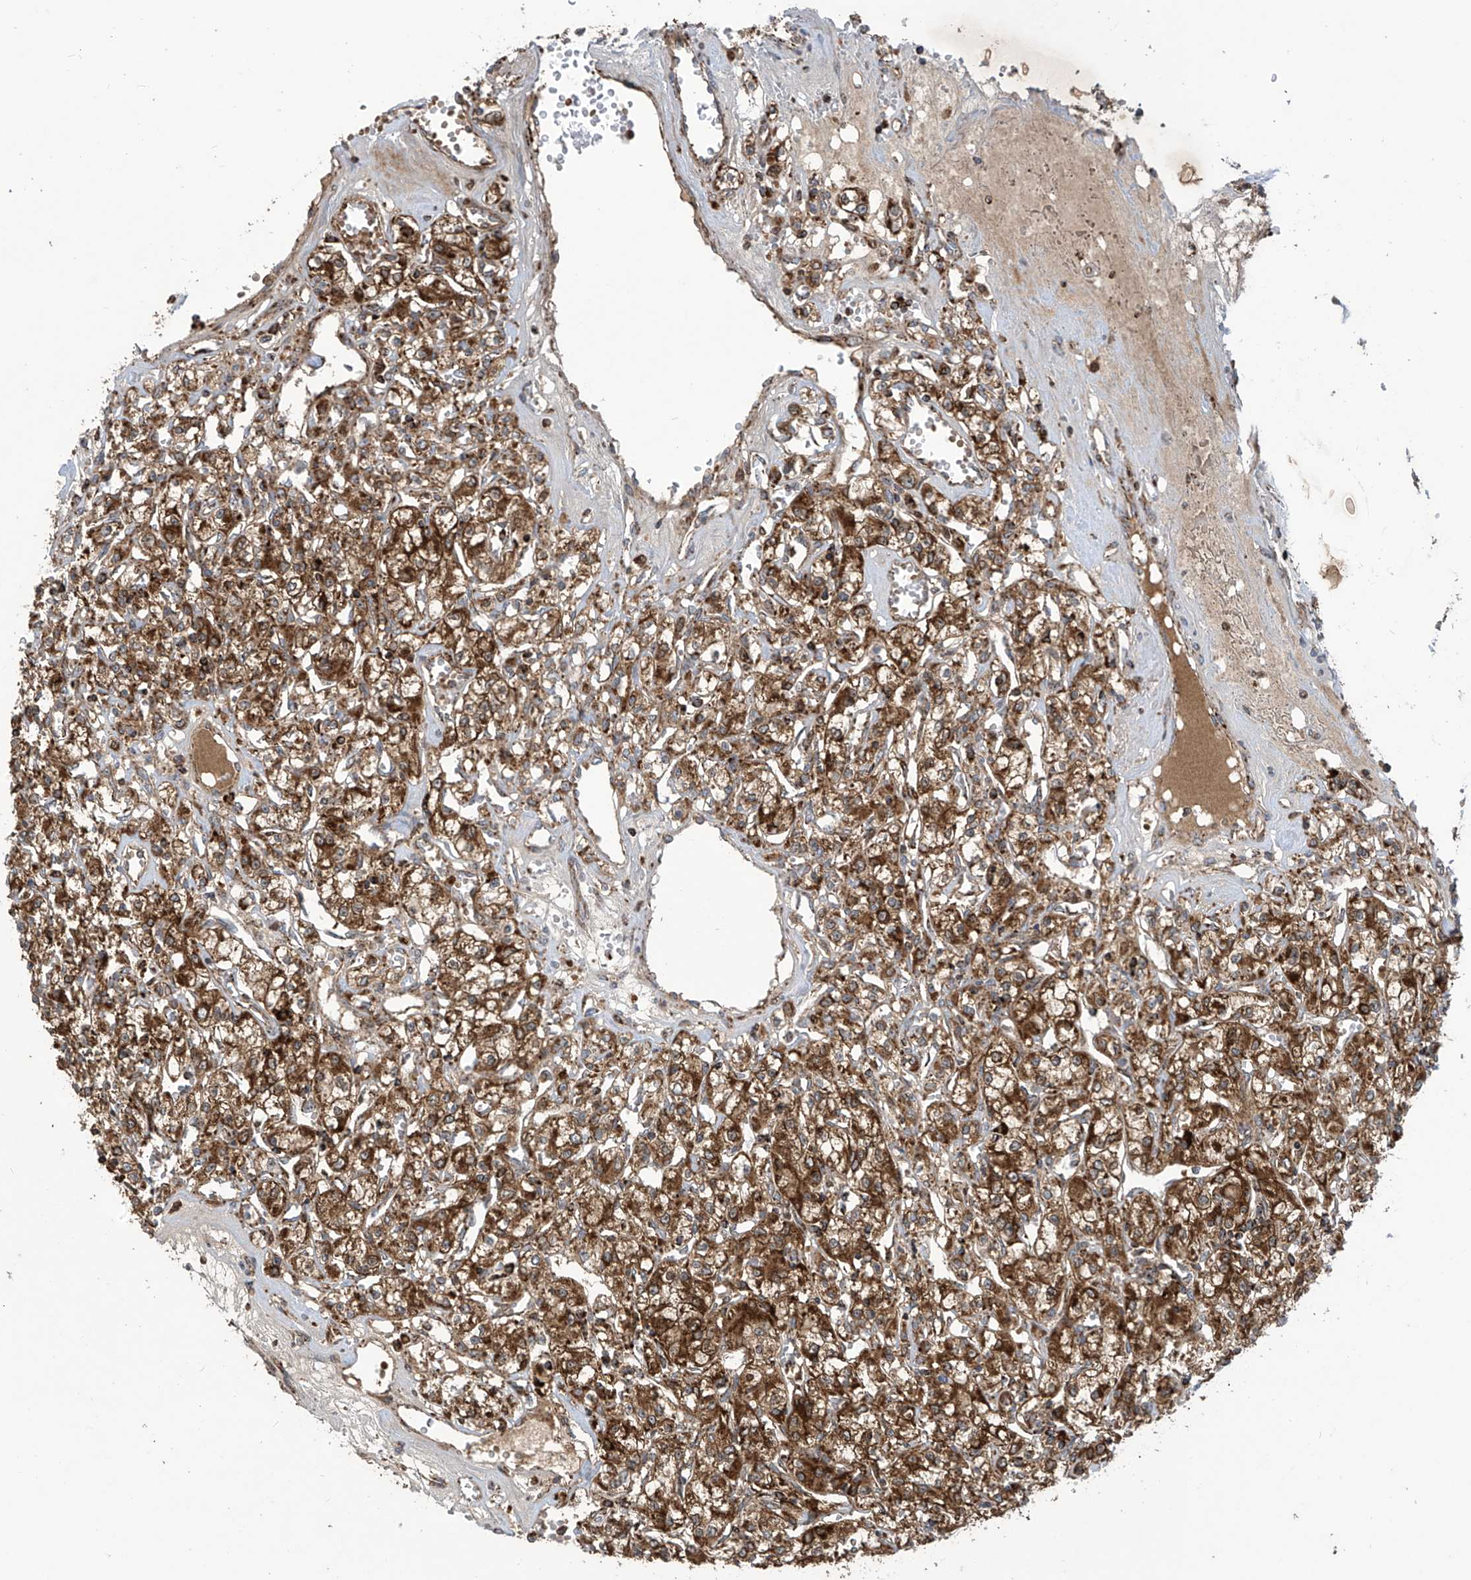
{"staining": {"intensity": "strong", "quantity": ">75%", "location": "cytoplasmic/membranous"}, "tissue": "renal cancer", "cell_type": "Tumor cells", "image_type": "cancer", "snomed": [{"axis": "morphology", "description": "Adenocarcinoma, NOS"}, {"axis": "topography", "description": "Kidney"}], "caption": "A high-resolution photomicrograph shows immunohistochemistry staining of renal cancer (adenocarcinoma), which displays strong cytoplasmic/membranous expression in about >75% of tumor cells. (brown staining indicates protein expression, while blue staining denotes nuclei).", "gene": "COX10", "patient": {"sex": "female", "age": 59}}